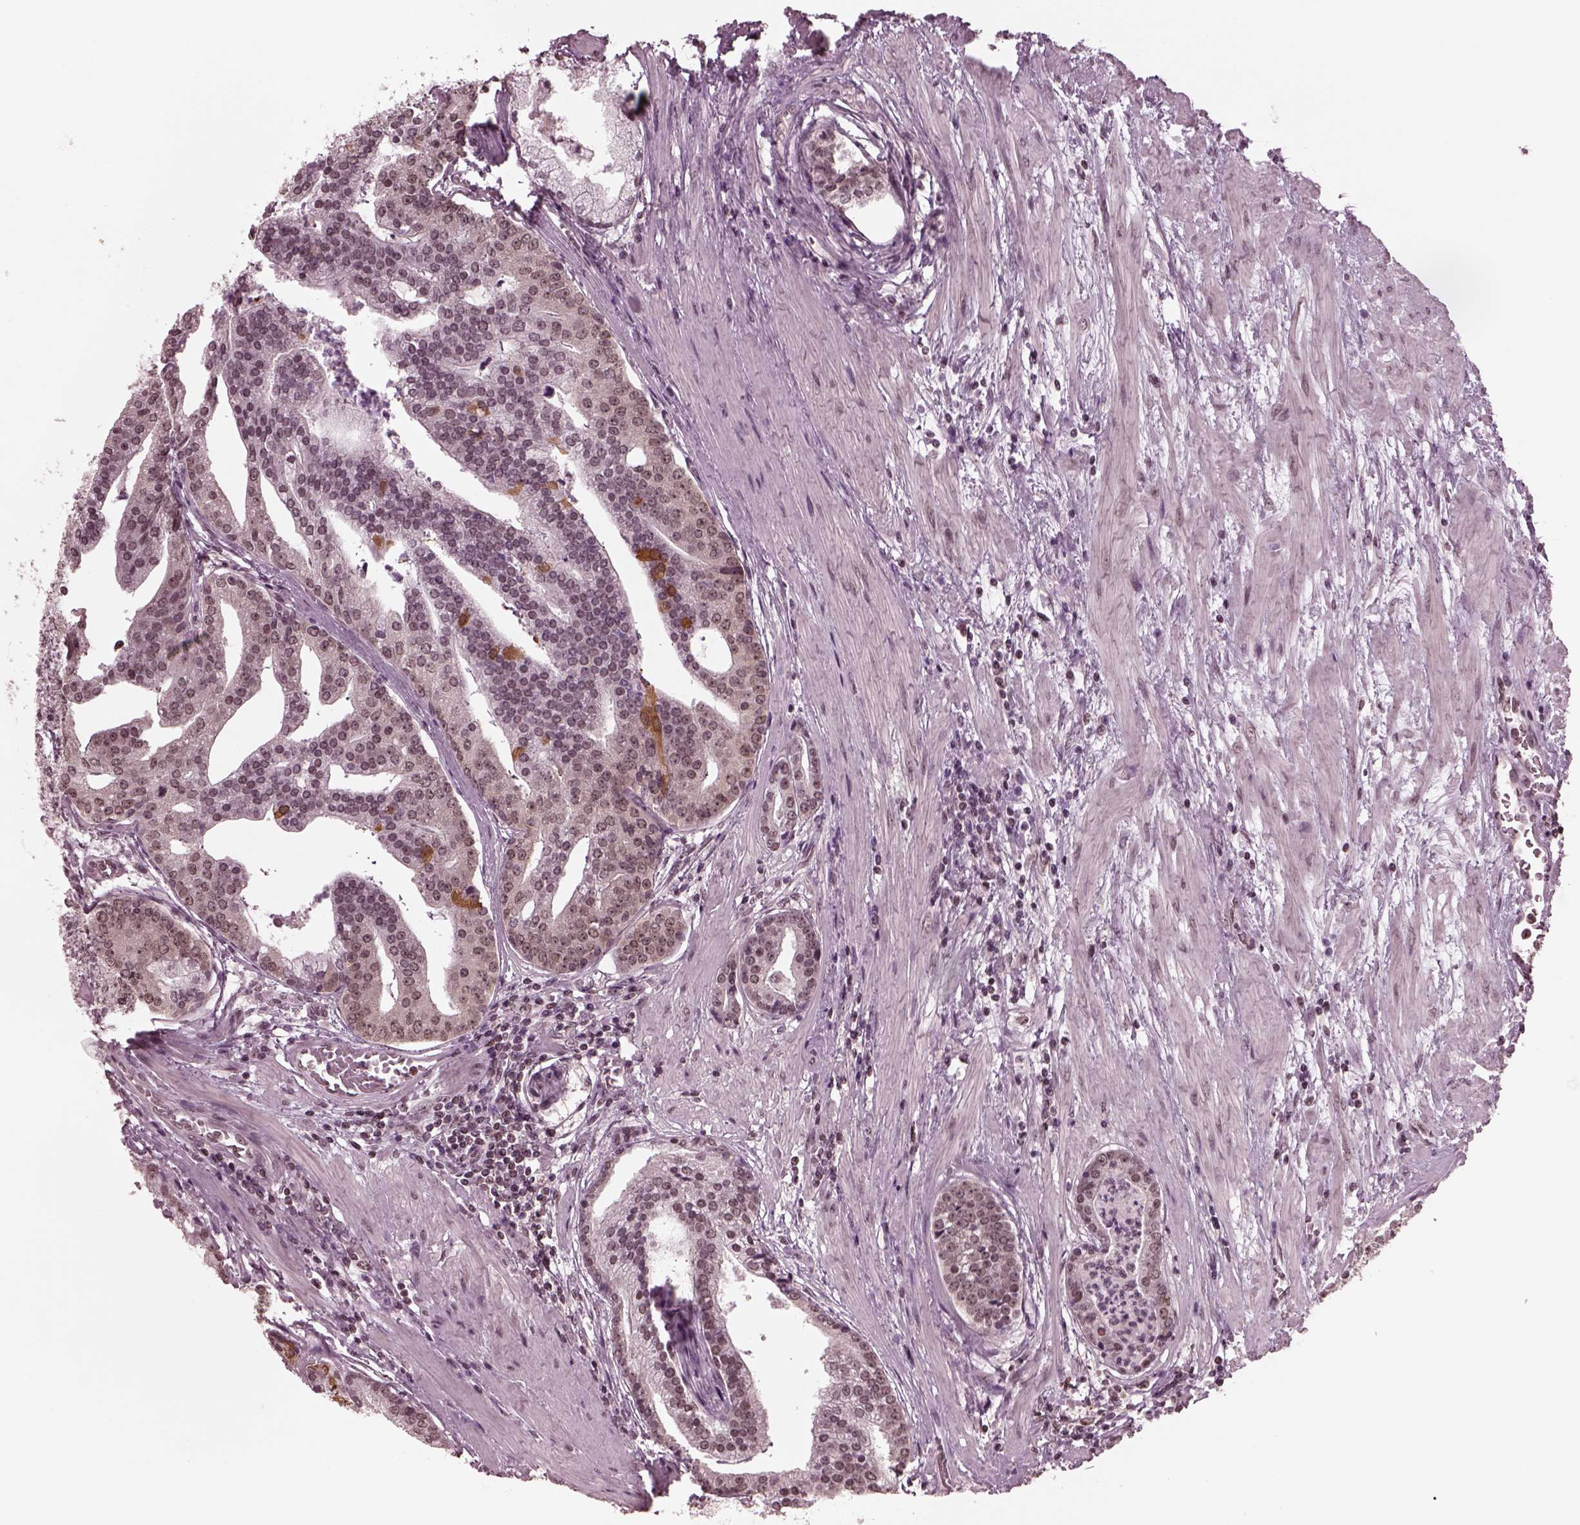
{"staining": {"intensity": "weak", "quantity": "25%-75%", "location": "nuclear"}, "tissue": "prostate cancer", "cell_type": "Tumor cells", "image_type": "cancer", "snomed": [{"axis": "morphology", "description": "Adenocarcinoma, NOS"}, {"axis": "topography", "description": "Prostate and seminal vesicle, NOS"}, {"axis": "topography", "description": "Prostate"}], "caption": "Immunohistochemical staining of prostate cancer displays low levels of weak nuclear protein expression in approximately 25%-75% of tumor cells.", "gene": "RUVBL2", "patient": {"sex": "male", "age": 44}}